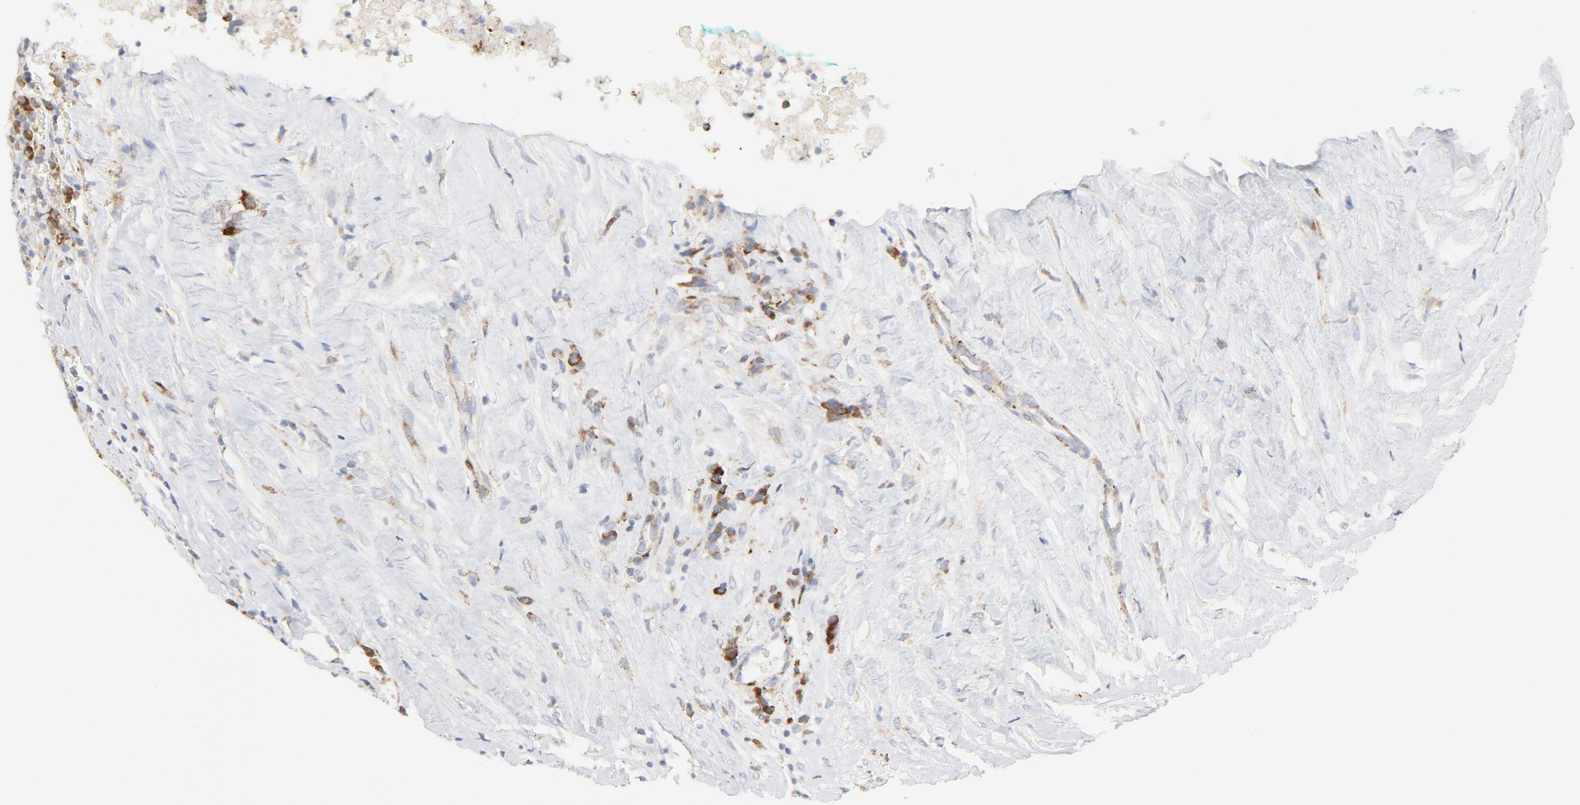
{"staining": {"intensity": "moderate", "quantity": "25%-75%", "location": "cytoplasmic/membranous"}, "tissue": "testis cancer", "cell_type": "Tumor cells", "image_type": "cancer", "snomed": [{"axis": "morphology", "description": "Necrosis, NOS"}, {"axis": "morphology", "description": "Carcinoma, Embryonal, NOS"}, {"axis": "topography", "description": "Testis"}], "caption": "Immunohistochemistry (IHC) micrograph of neoplastic tissue: human testis cancer stained using immunohistochemistry demonstrates medium levels of moderate protein expression localized specifically in the cytoplasmic/membranous of tumor cells, appearing as a cytoplasmic/membranous brown color.", "gene": "LRP6", "patient": {"sex": "male", "age": 19}}